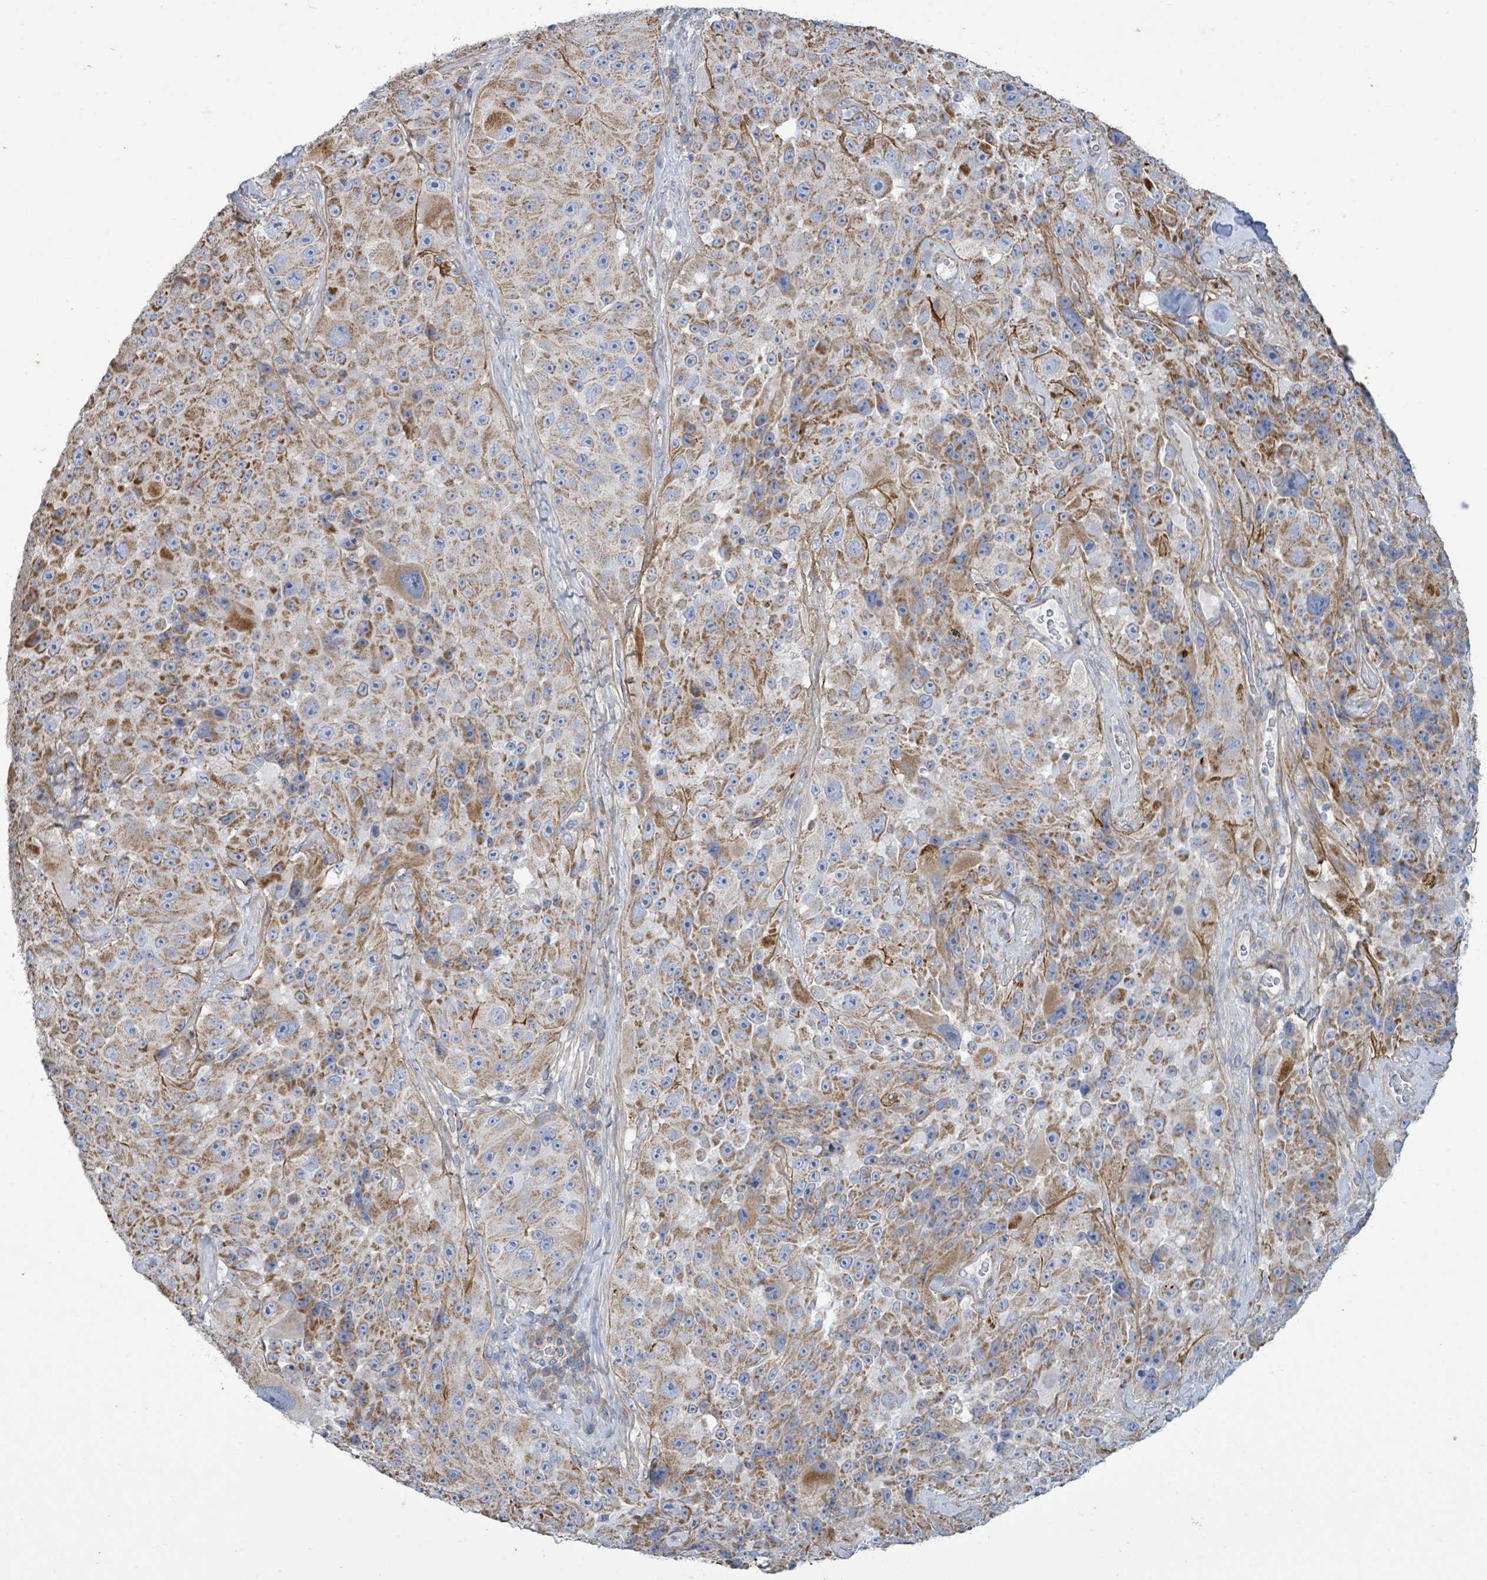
{"staining": {"intensity": "moderate", "quantity": ">75%", "location": "cytoplasmic/membranous"}, "tissue": "melanoma", "cell_type": "Tumor cells", "image_type": "cancer", "snomed": [{"axis": "morphology", "description": "Malignant melanoma, Metastatic site"}, {"axis": "topography", "description": "Lymph node"}], "caption": "Protein expression analysis of human malignant melanoma (metastatic site) reveals moderate cytoplasmic/membranous positivity in approximately >75% of tumor cells.", "gene": "ALG12", "patient": {"sex": "male", "age": 62}}